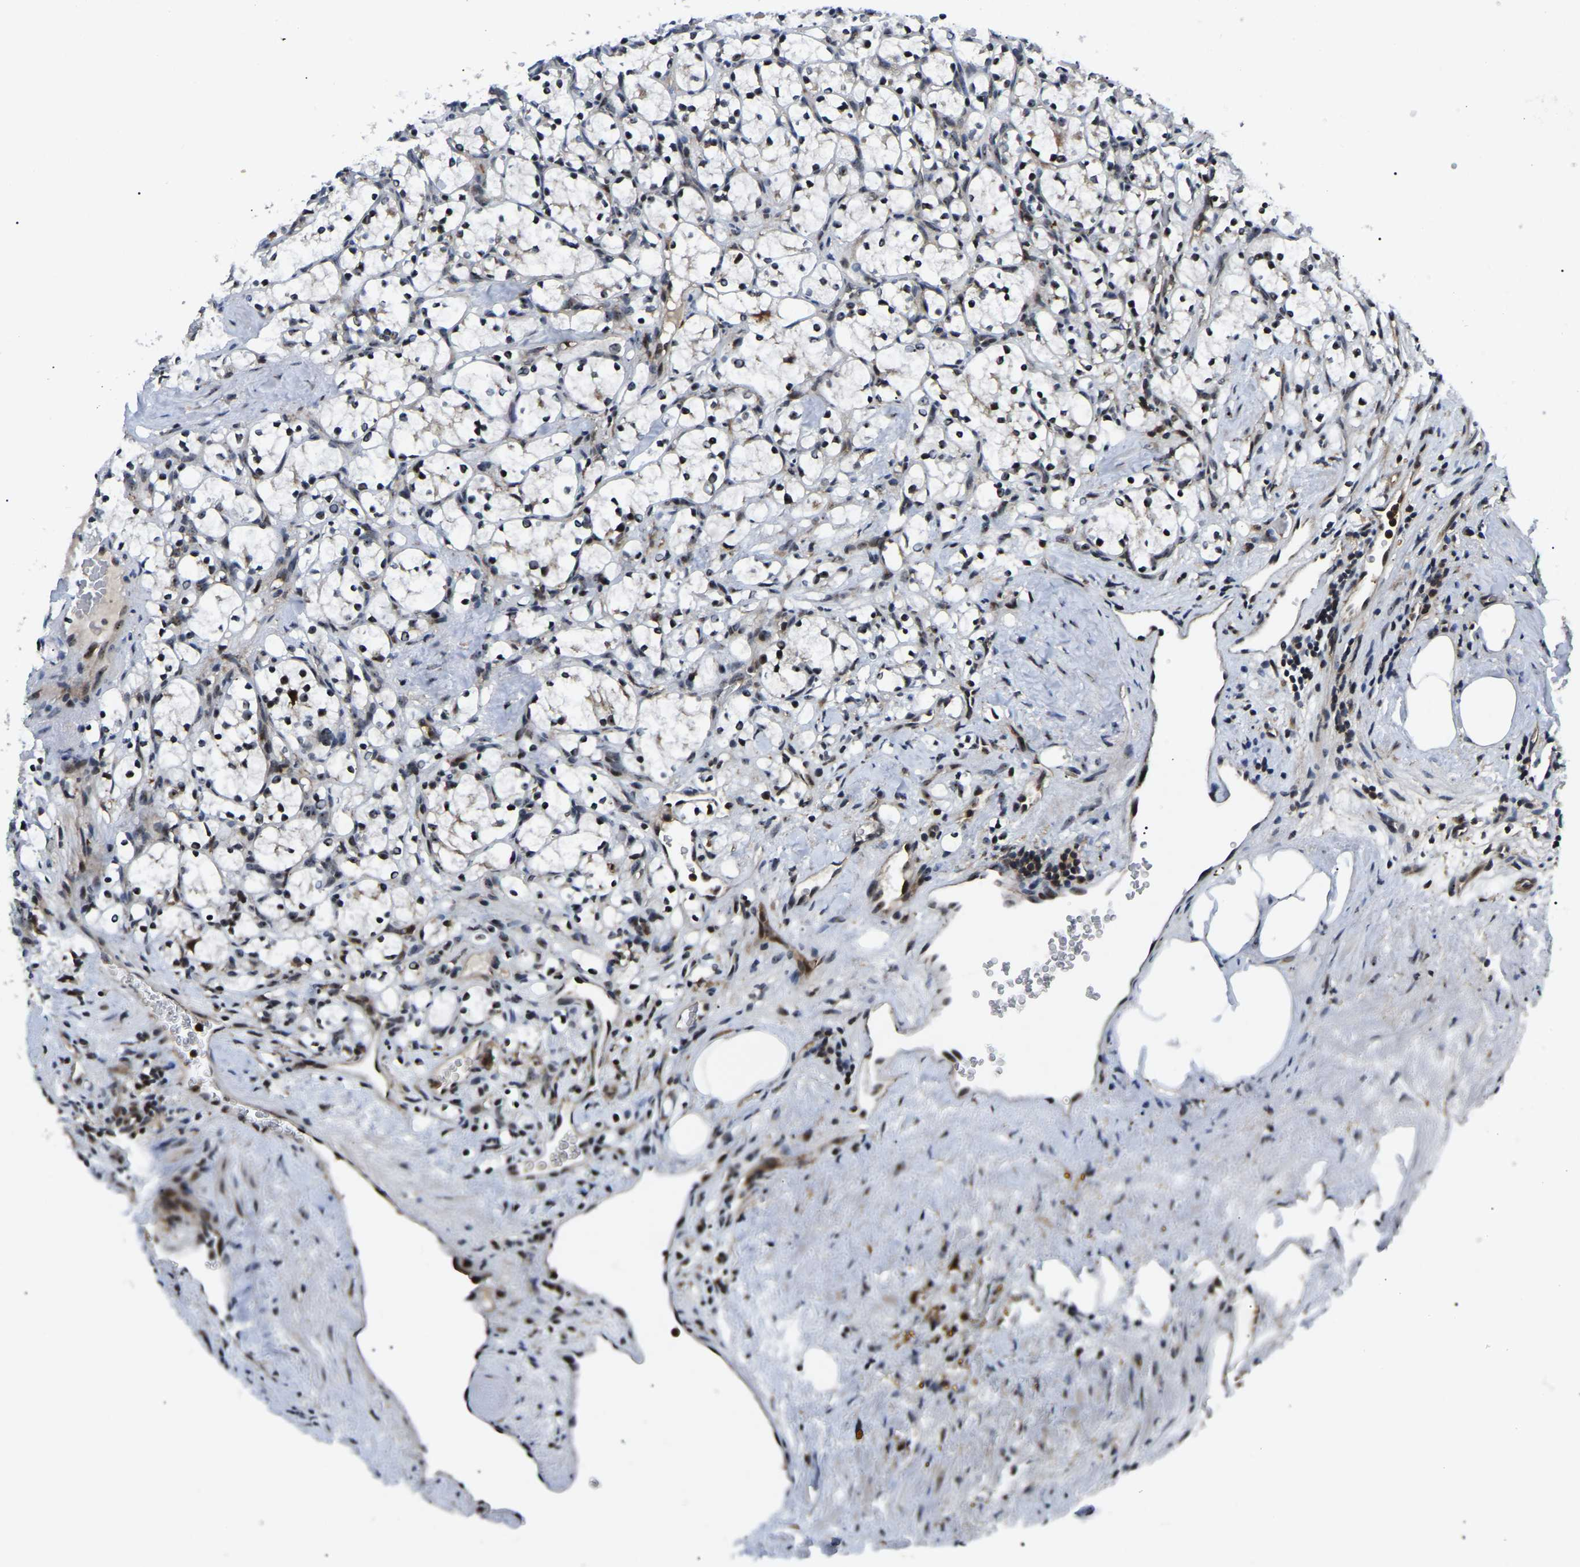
{"staining": {"intensity": "weak", "quantity": "<25%", "location": "nuclear"}, "tissue": "renal cancer", "cell_type": "Tumor cells", "image_type": "cancer", "snomed": [{"axis": "morphology", "description": "Adenocarcinoma, NOS"}, {"axis": "topography", "description": "Kidney"}], "caption": "Immunohistochemical staining of renal cancer demonstrates no significant positivity in tumor cells.", "gene": "RBM28", "patient": {"sex": "female", "age": 69}}